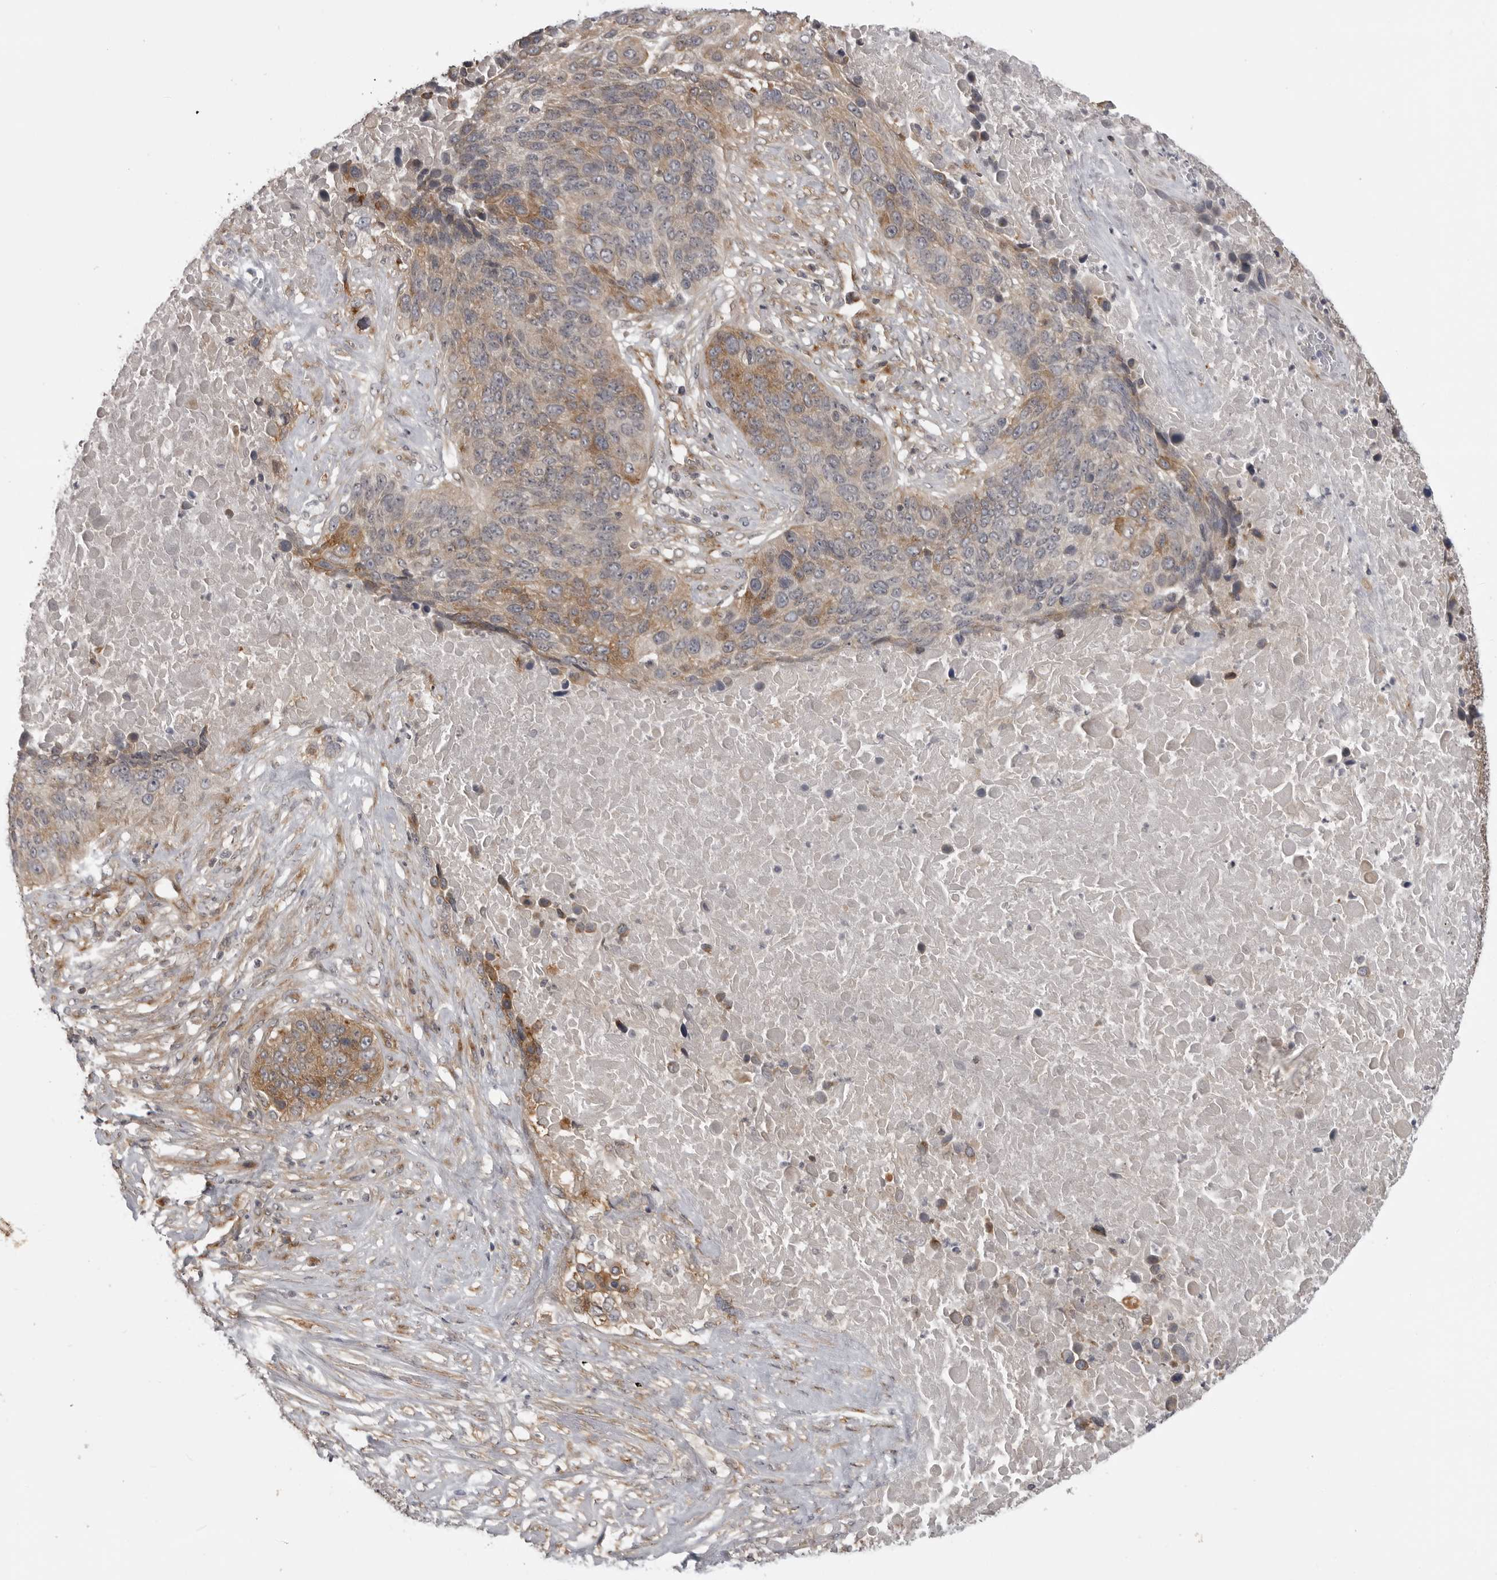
{"staining": {"intensity": "moderate", "quantity": "25%-75%", "location": "cytoplasmic/membranous"}, "tissue": "lung cancer", "cell_type": "Tumor cells", "image_type": "cancer", "snomed": [{"axis": "morphology", "description": "Squamous cell carcinoma, NOS"}, {"axis": "topography", "description": "Lung"}], "caption": "High-power microscopy captured an immunohistochemistry histopathology image of lung squamous cell carcinoma, revealing moderate cytoplasmic/membranous staining in approximately 25%-75% of tumor cells.", "gene": "LRRC45", "patient": {"sex": "male", "age": 66}}